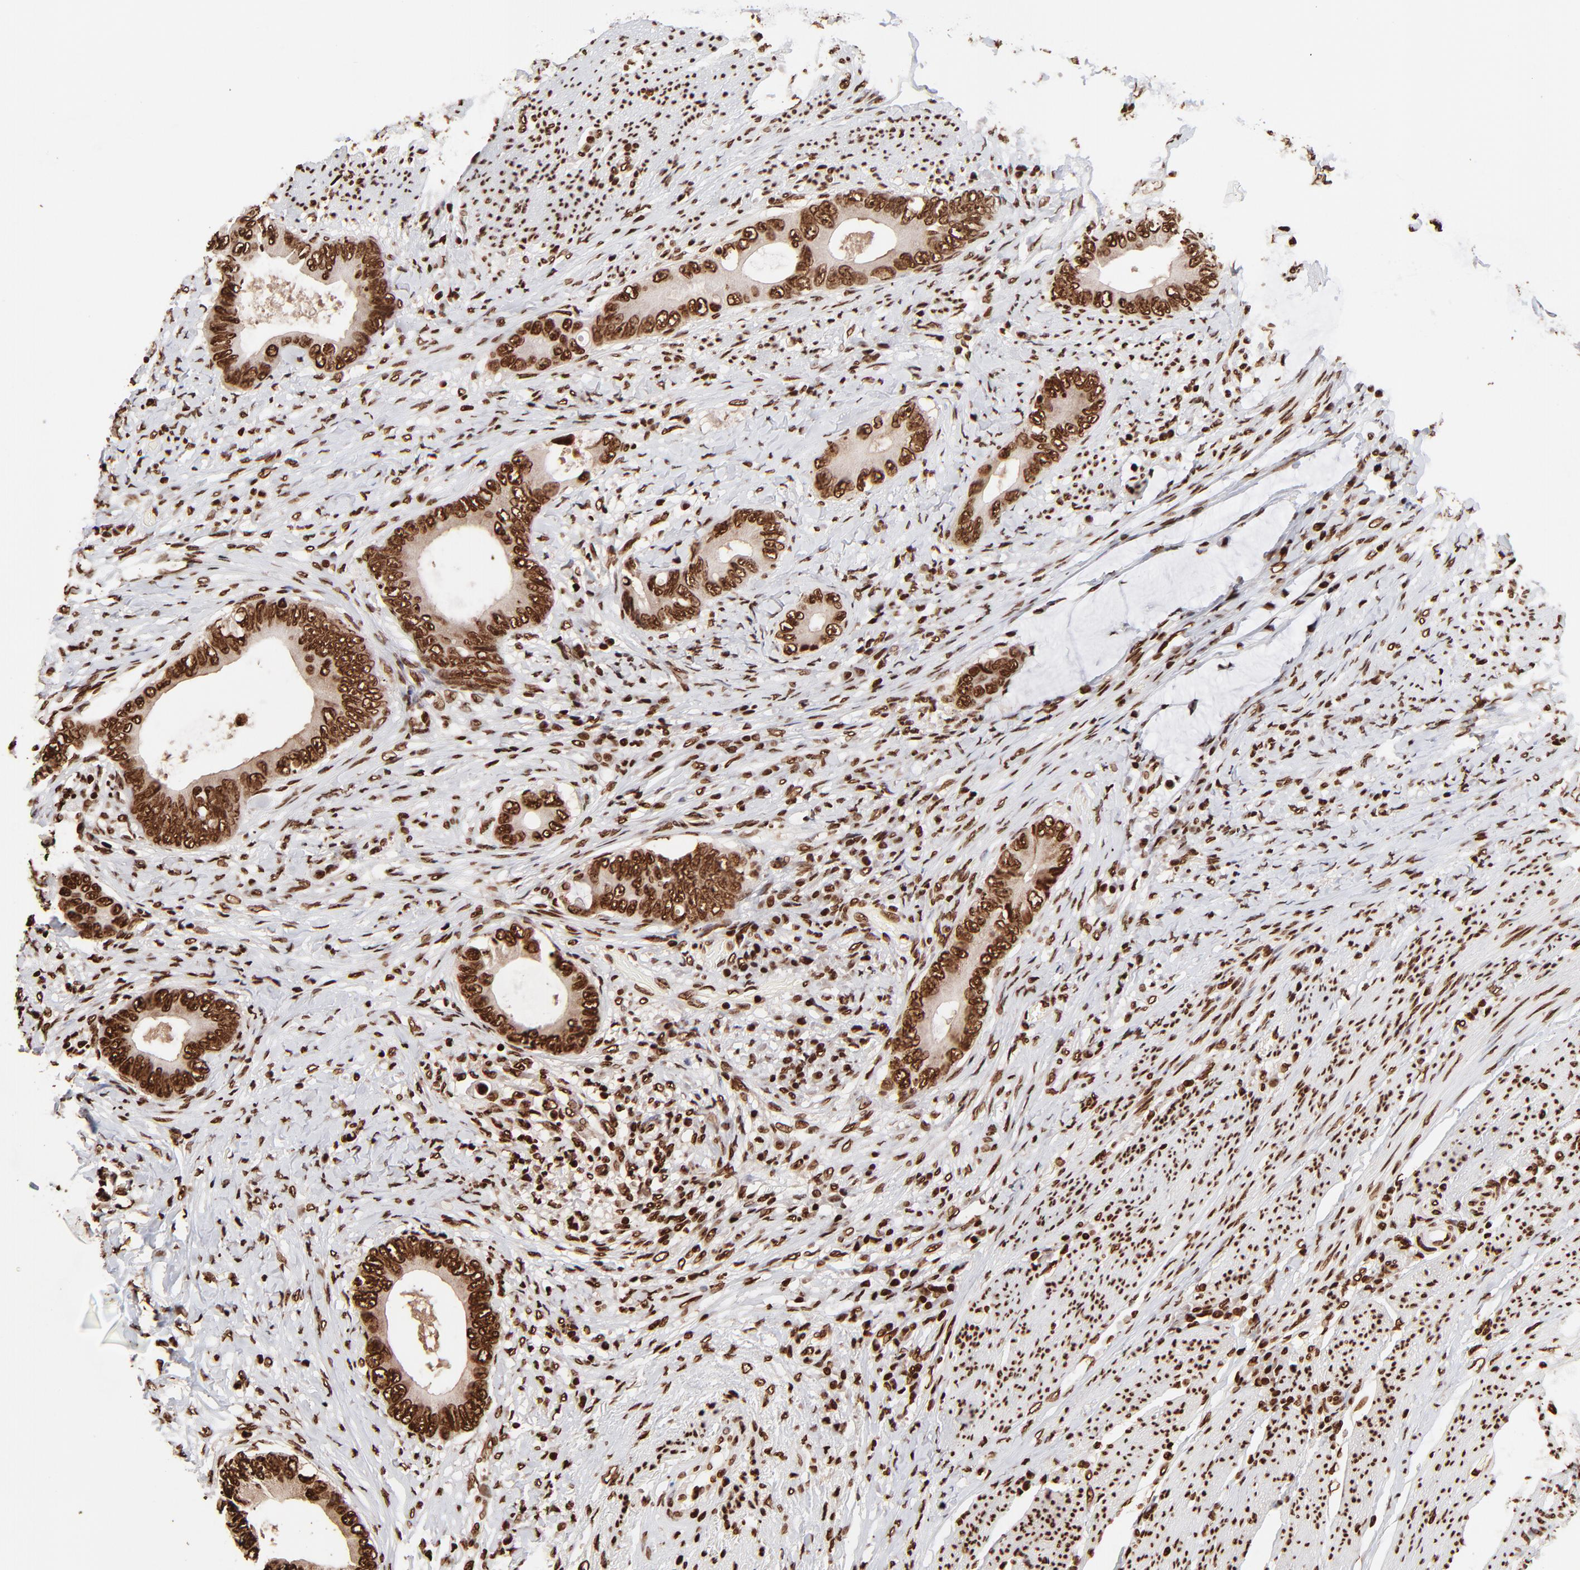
{"staining": {"intensity": "strong", "quantity": ">75%", "location": "nuclear"}, "tissue": "colorectal cancer", "cell_type": "Tumor cells", "image_type": "cancer", "snomed": [{"axis": "morphology", "description": "Normal tissue, NOS"}, {"axis": "morphology", "description": "Adenocarcinoma, NOS"}, {"axis": "topography", "description": "Rectum"}, {"axis": "topography", "description": "Peripheral nerve tissue"}], "caption": "Approximately >75% of tumor cells in human colorectal adenocarcinoma display strong nuclear protein expression as visualized by brown immunohistochemical staining.", "gene": "ZNF544", "patient": {"sex": "female", "age": 77}}